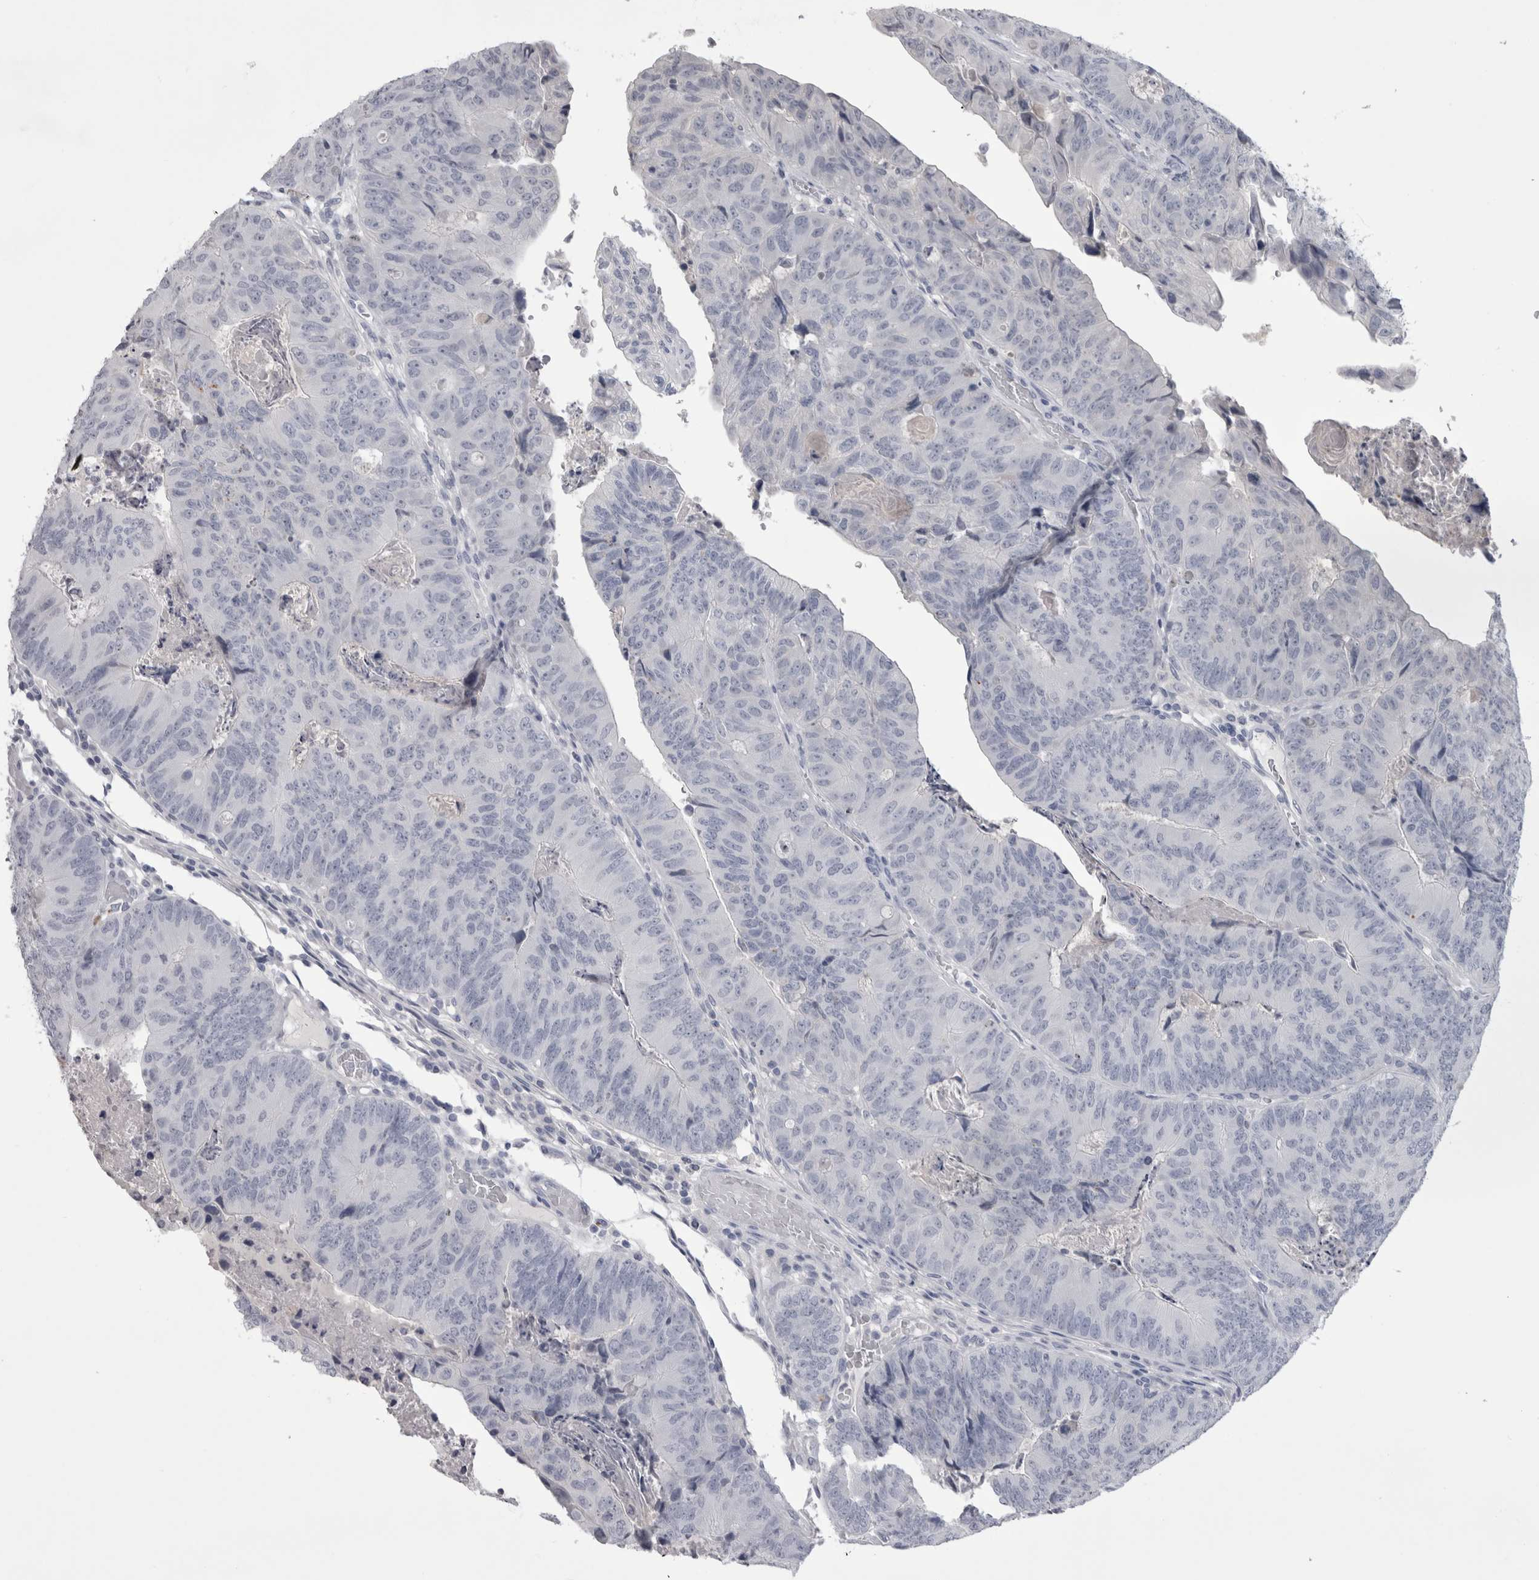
{"staining": {"intensity": "negative", "quantity": "none", "location": "none"}, "tissue": "colorectal cancer", "cell_type": "Tumor cells", "image_type": "cancer", "snomed": [{"axis": "morphology", "description": "Adenocarcinoma, NOS"}, {"axis": "topography", "description": "Colon"}], "caption": "Colorectal adenocarcinoma was stained to show a protein in brown. There is no significant staining in tumor cells. (DAB (3,3'-diaminobenzidine) immunohistochemistry (IHC), high magnification).", "gene": "ADAM2", "patient": {"sex": "female", "age": 67}}